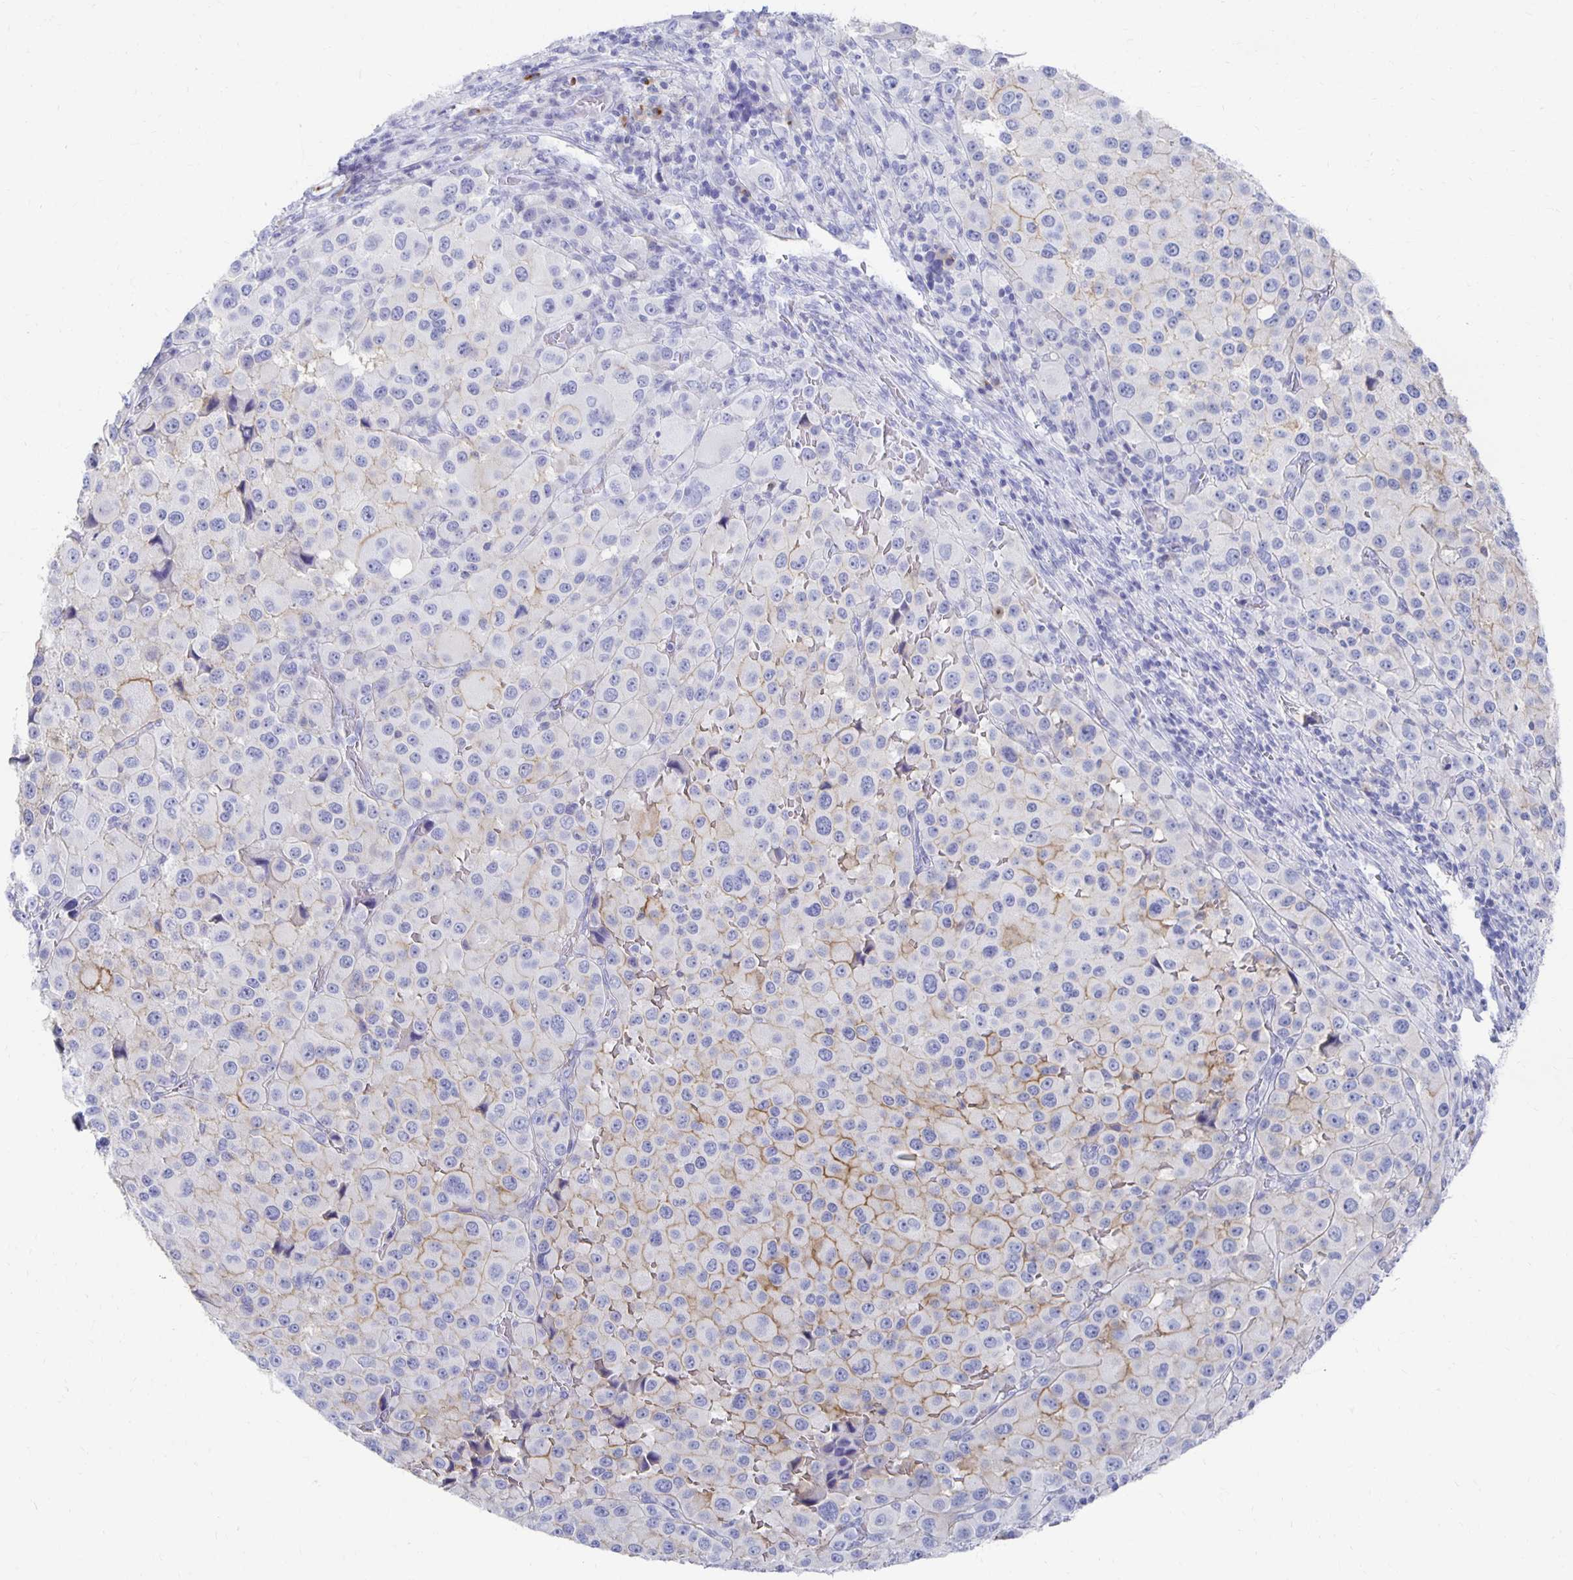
{"staining": {"intensity": "moderate", "quantity": "<25%", "location": "cytoplasmic/membranous"}, "tissue": "melanoma", "cell_type": "Tumor cells", "image_type": "cancer", "snomed": [{"axis": "morphology", "description": "Malignant melanoma, Metastatic site"}, {"axis": "topography", "description": "Lymph node"}], "caption": "The photomicrograph shows staining of melanoma, revealing moderate cytoplasmic/membranous protein staining (brown color) within tumor cells.", "gene": "PRDM7", "patient": {"sex": "female", "age": 65}}